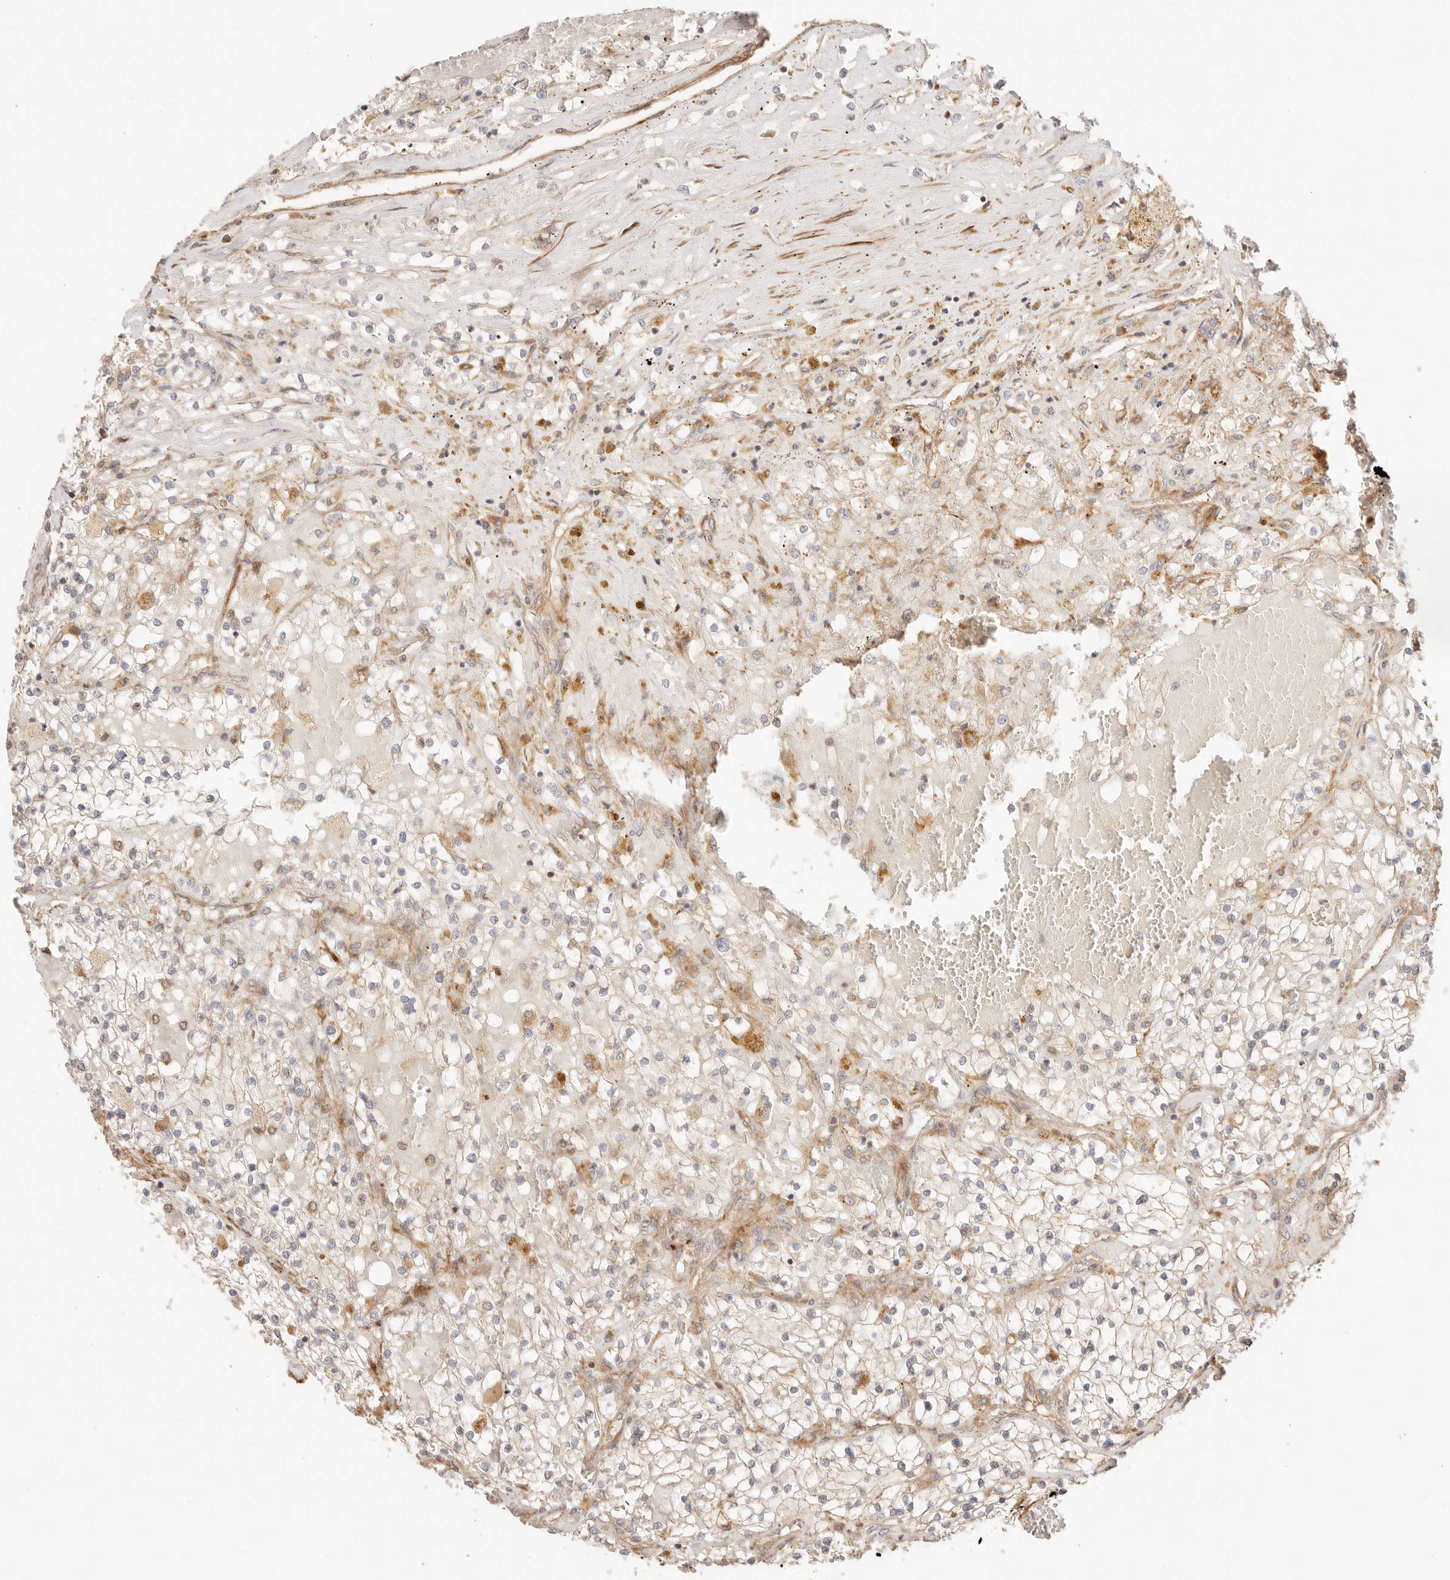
{"staining": {"intensity": "weak", "quantity": ">75%", "location": "cytoplasmic/membranous"}, "tissue": "renal cancer", "cell_type": "Tumor cells", "image_type": "cancer", "snomed": [{"axis": "morphology", "description": "Normal tissue, NOS"}, {"axis": "morphology", "description": "Adenocarcinoma, NOS"}, {"axis": "topography", "description": "Kidney"}], "caption": "There is low levels of weak cytoplasmic/membranous expression in tumor cells of renal cancer (adenocarcinoma), as demonstrated by immunohistochemical staining (brown color).", "gene": "IL1R2", "patient": {"sex": "male", "age": 68}}